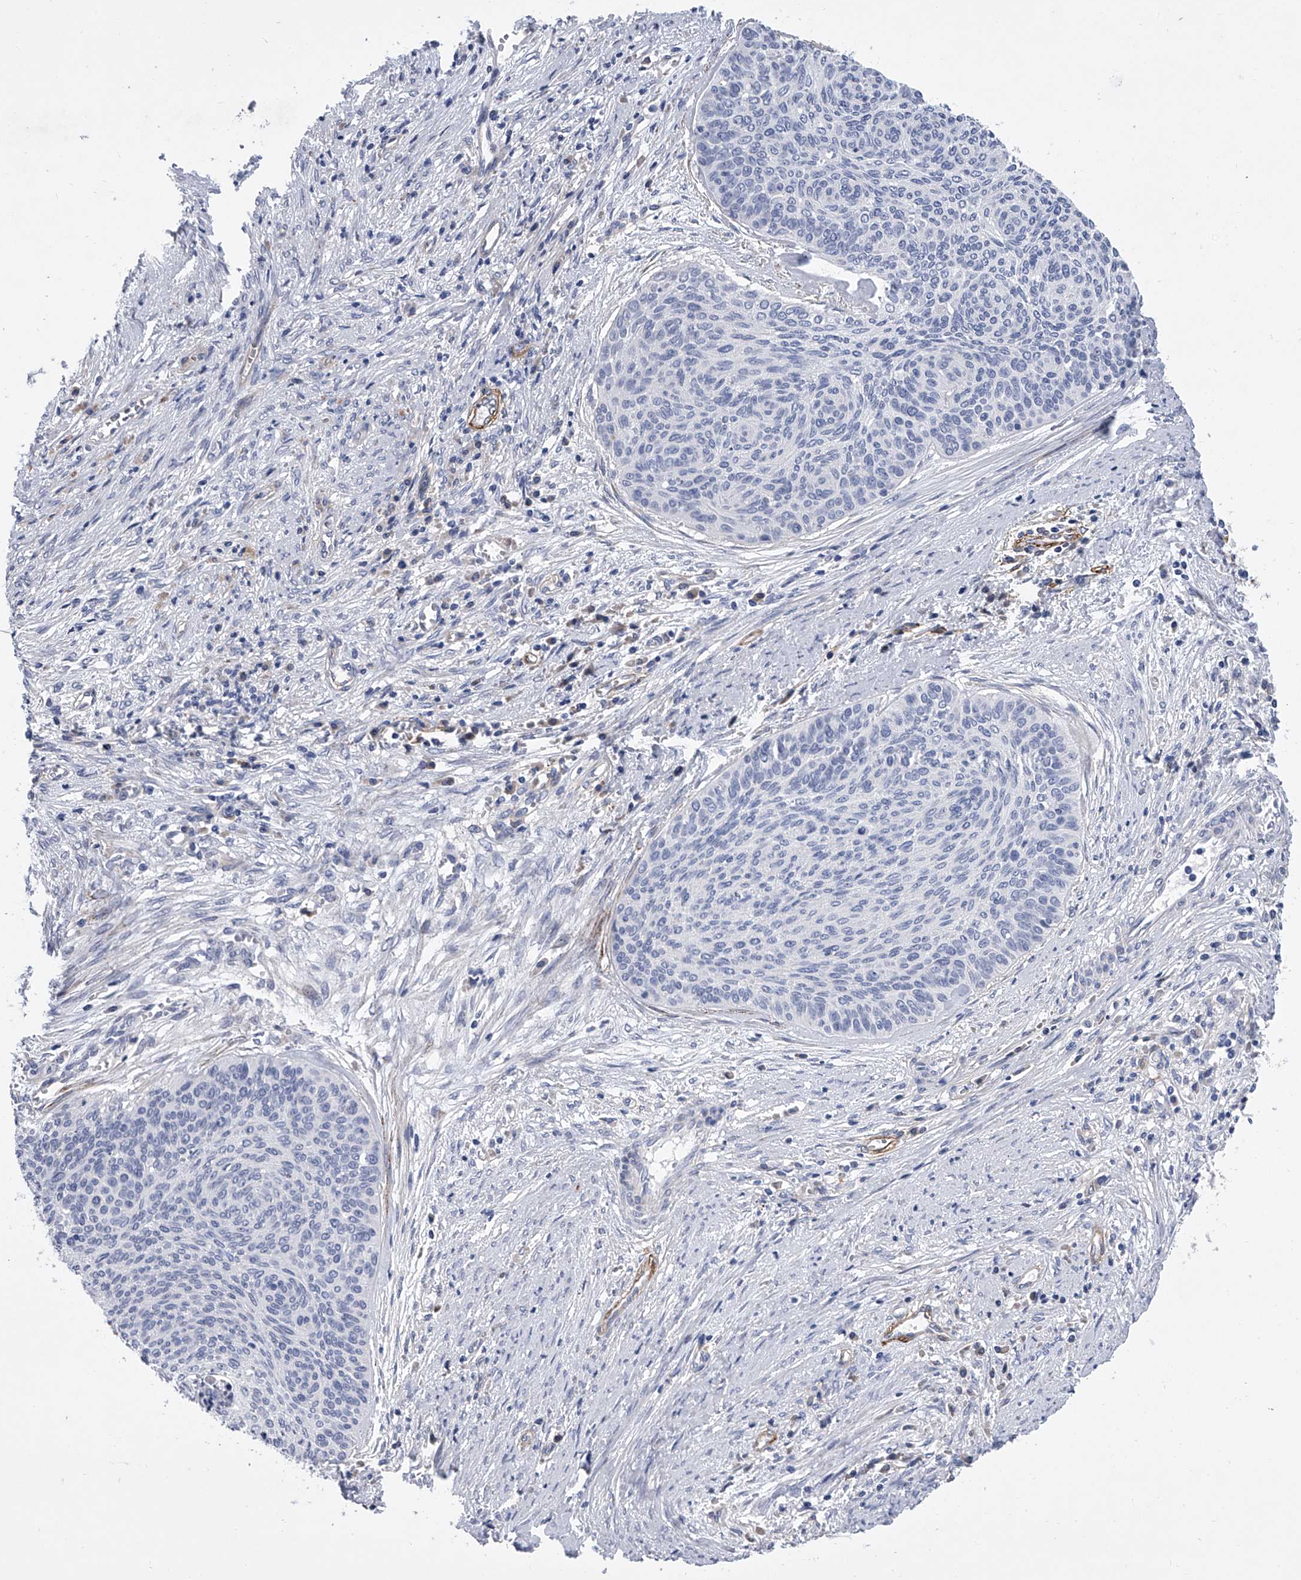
{"staining": {"intensity": "negative", "quantity": "none", "location": "none"}, "tissue": "cervical cancer", "cell_type": "Tumor cells", "image_type": "cancer", "snomed": [{"axis": "morphology", "description": "Squamous cell carcinoma, NOS"}, {"axis": "topography", "description": "Cervix"}], "caption": "Cervical cancer (squamous cell carcinoma) was stained to show a protein in brown. There is no significant positivity in tumor cells. (Stains: DAB (3,3'-diaminobenzidine) immunohistochemistry (IHC) with hematoxylin counter stain, Microscopy: brightfield microscopy at high magnification).", "gene": "ALG14", "patient": {"sex": "female", "age": 55}}